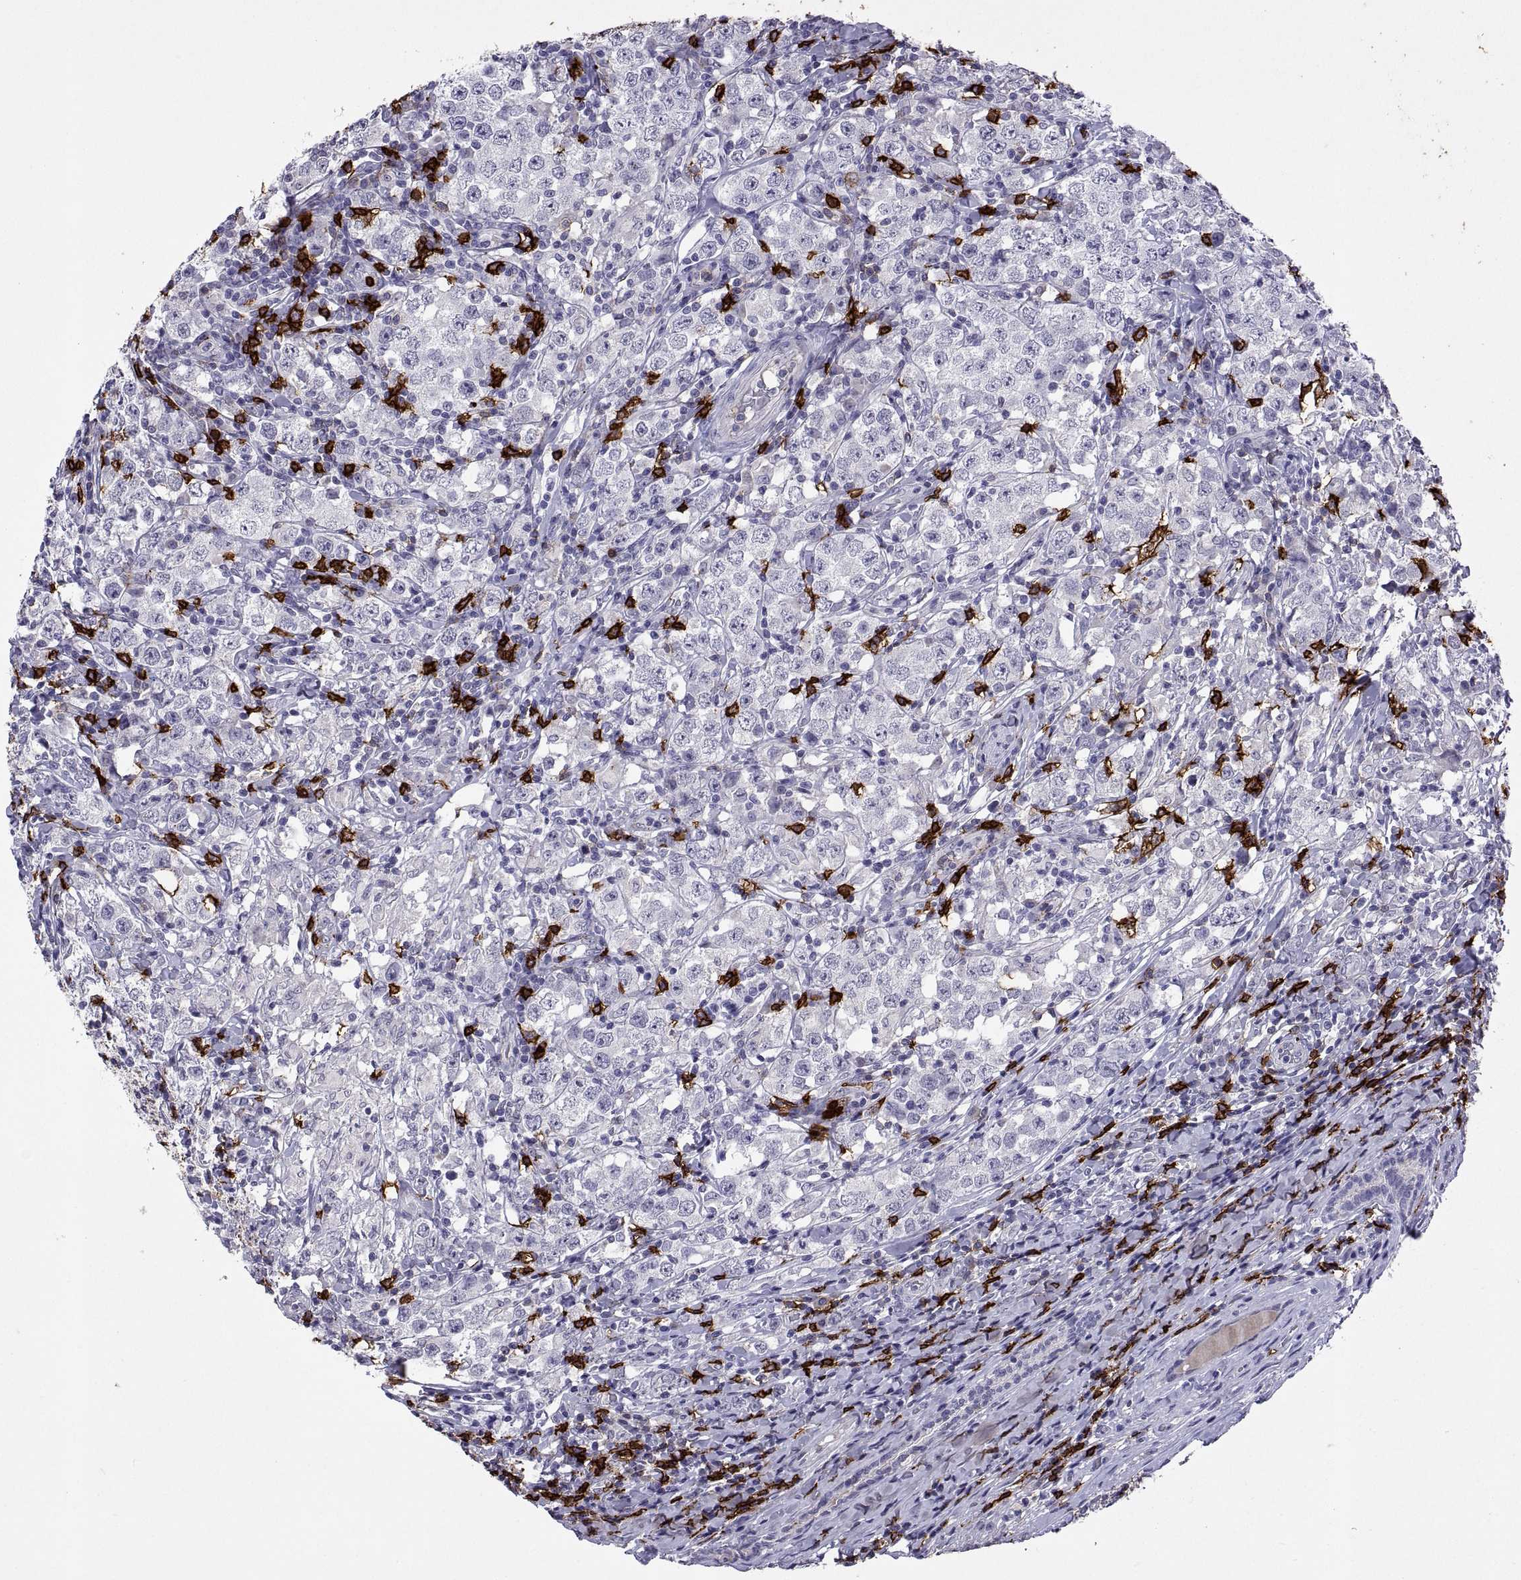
{"staining": {"intensity": "negative", "quantity": "none", "location": "none"}, "tissue": "testis cancer", "cell_type": "Tumor cells", "image_type": "cancer", "snomed": [{"axis": "morphology", "description": "Seminoma, NOS"}, {"axis": "morphology", "description": "Carcinoma, Embryonal, NOS"}, {"axis": "topography", "description": "Testis"}], "caption": "This is a micrograph of immunohistochemistry staining of testis cancer (embryonal carcinoma), which shows no staining in tumor cells. Nuclei are stained in blue.", "gene": "MS4A1", "patient": {"sex": "male", "age": 41}}